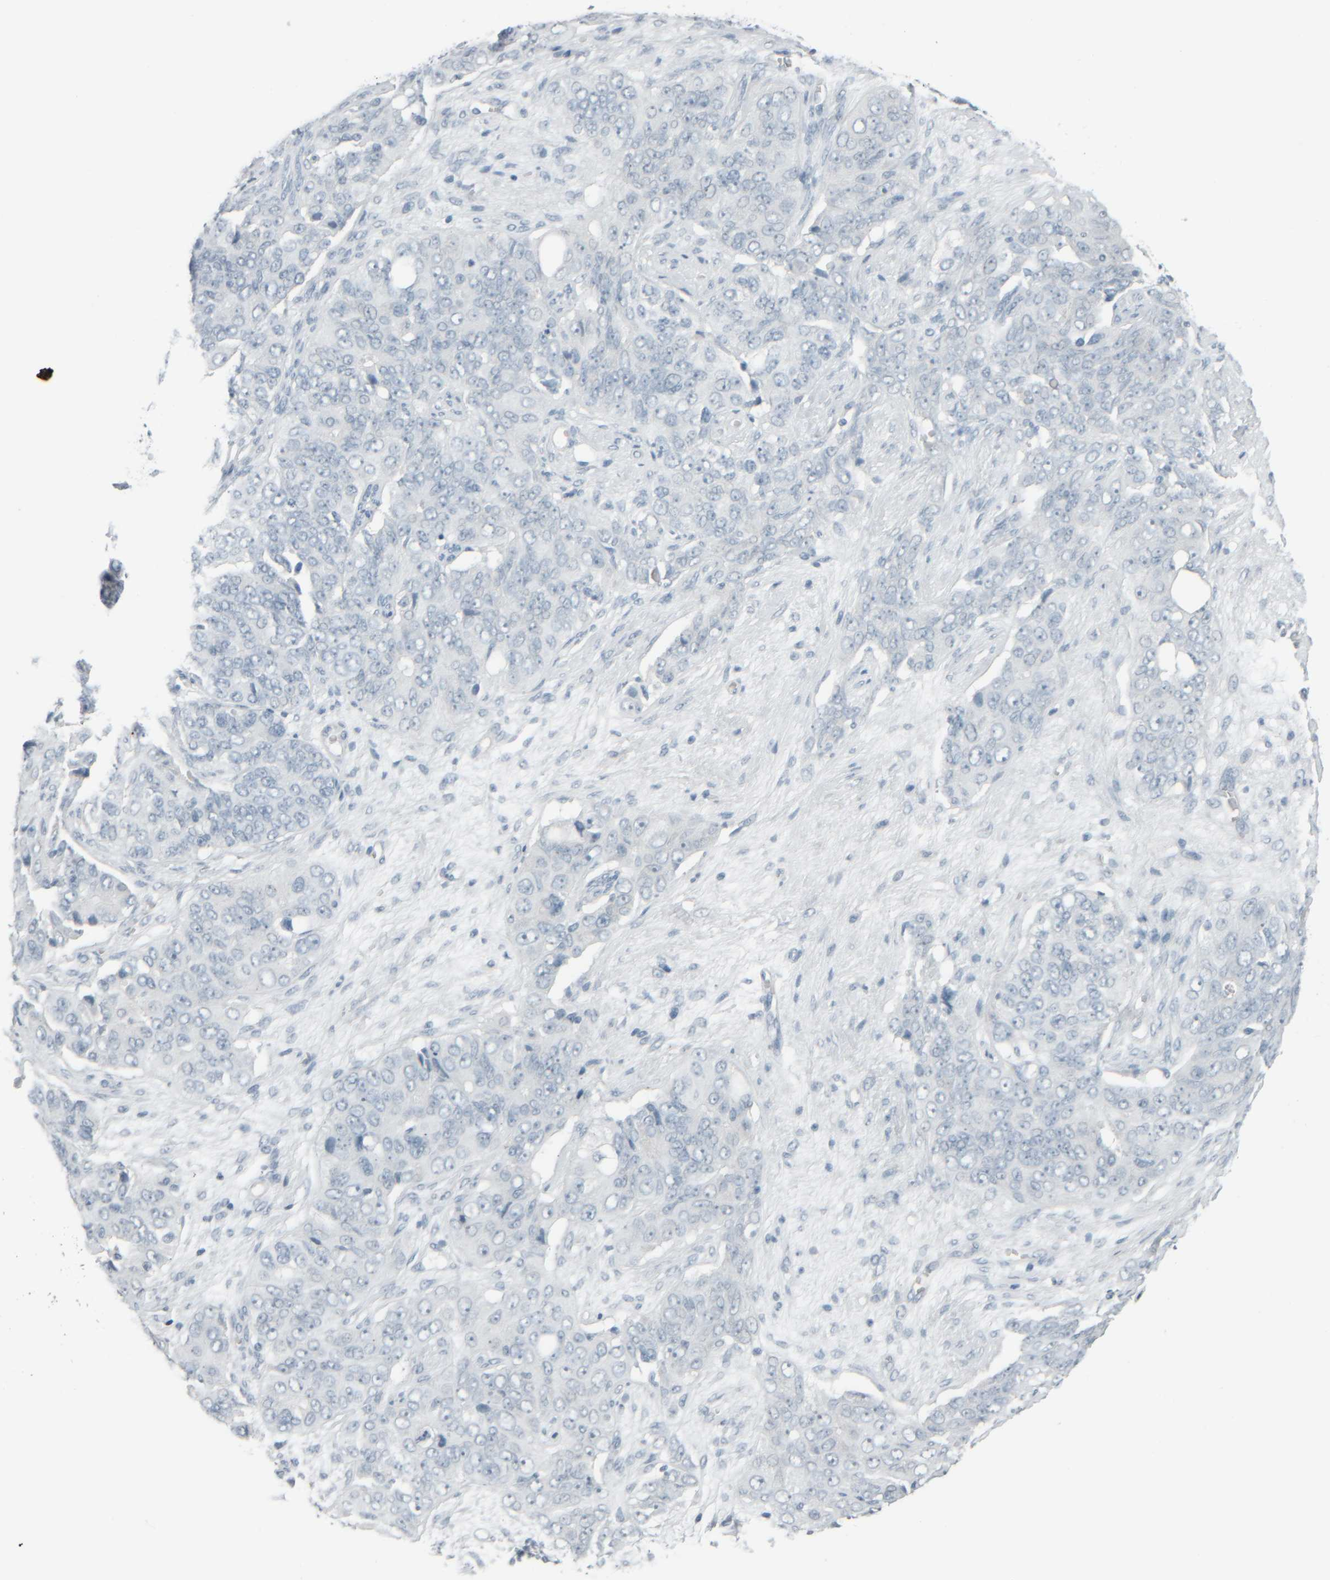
{"staining": {"intensity": "negative", "quantity": "none", "location": "none"}, "tissue": "ovarian cancer", "cell_type": "Tumor cells", "image_type": "cancer", "snomed": [{"axis": "morphology", "description": "Carcinoma, endometroid"}, {"axis": "topography", "description": "Ovary"}], "caption": "A high-resolution photomicrograph shows immunohistochemistry (IHC) staining of ovarian cancer, which displays no significant staining in tumor cells.", "gene": "TPSAB1", "patient": {"sex": "female", "age": 51}}